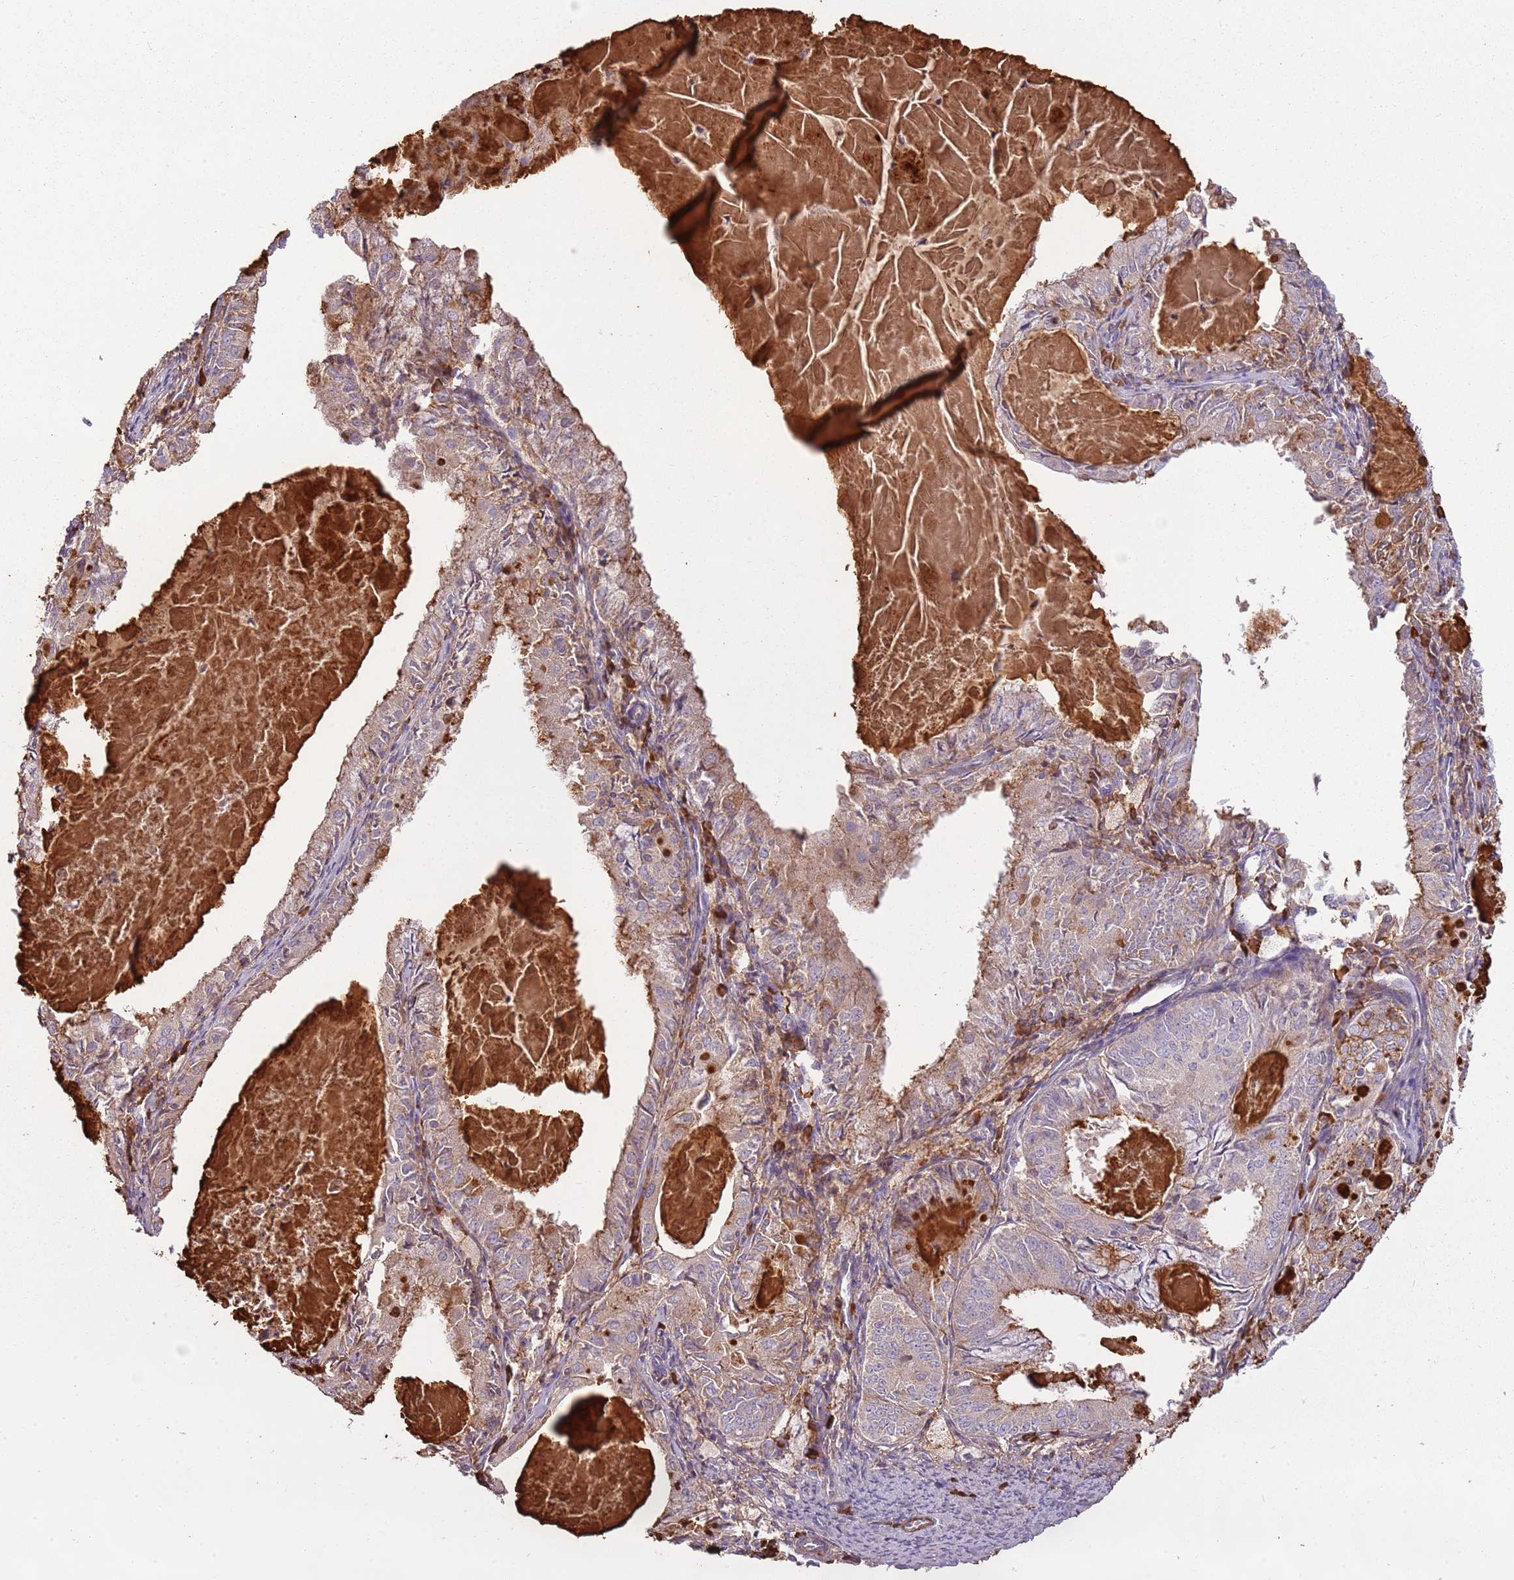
{"staining": {"intensity": "weak", "quantity": "<25%", "location": "cytoplasmic/membranous"}, "tissue": "endometrial cancer", "cell_type": "Tumor cells", "image_type": "cancer", "snomed": [{"axis": "morphology", "description": "Adenocarcinoma, NOS"}, {"axis": "topography", "description": "Endometrium"}], "caption": "The micrograph shows no staining of tumor cells in endometrial cancer (adenocarcinoma).", "gene": "RNF128", "patient": {"sex": "female", "age": 57}}